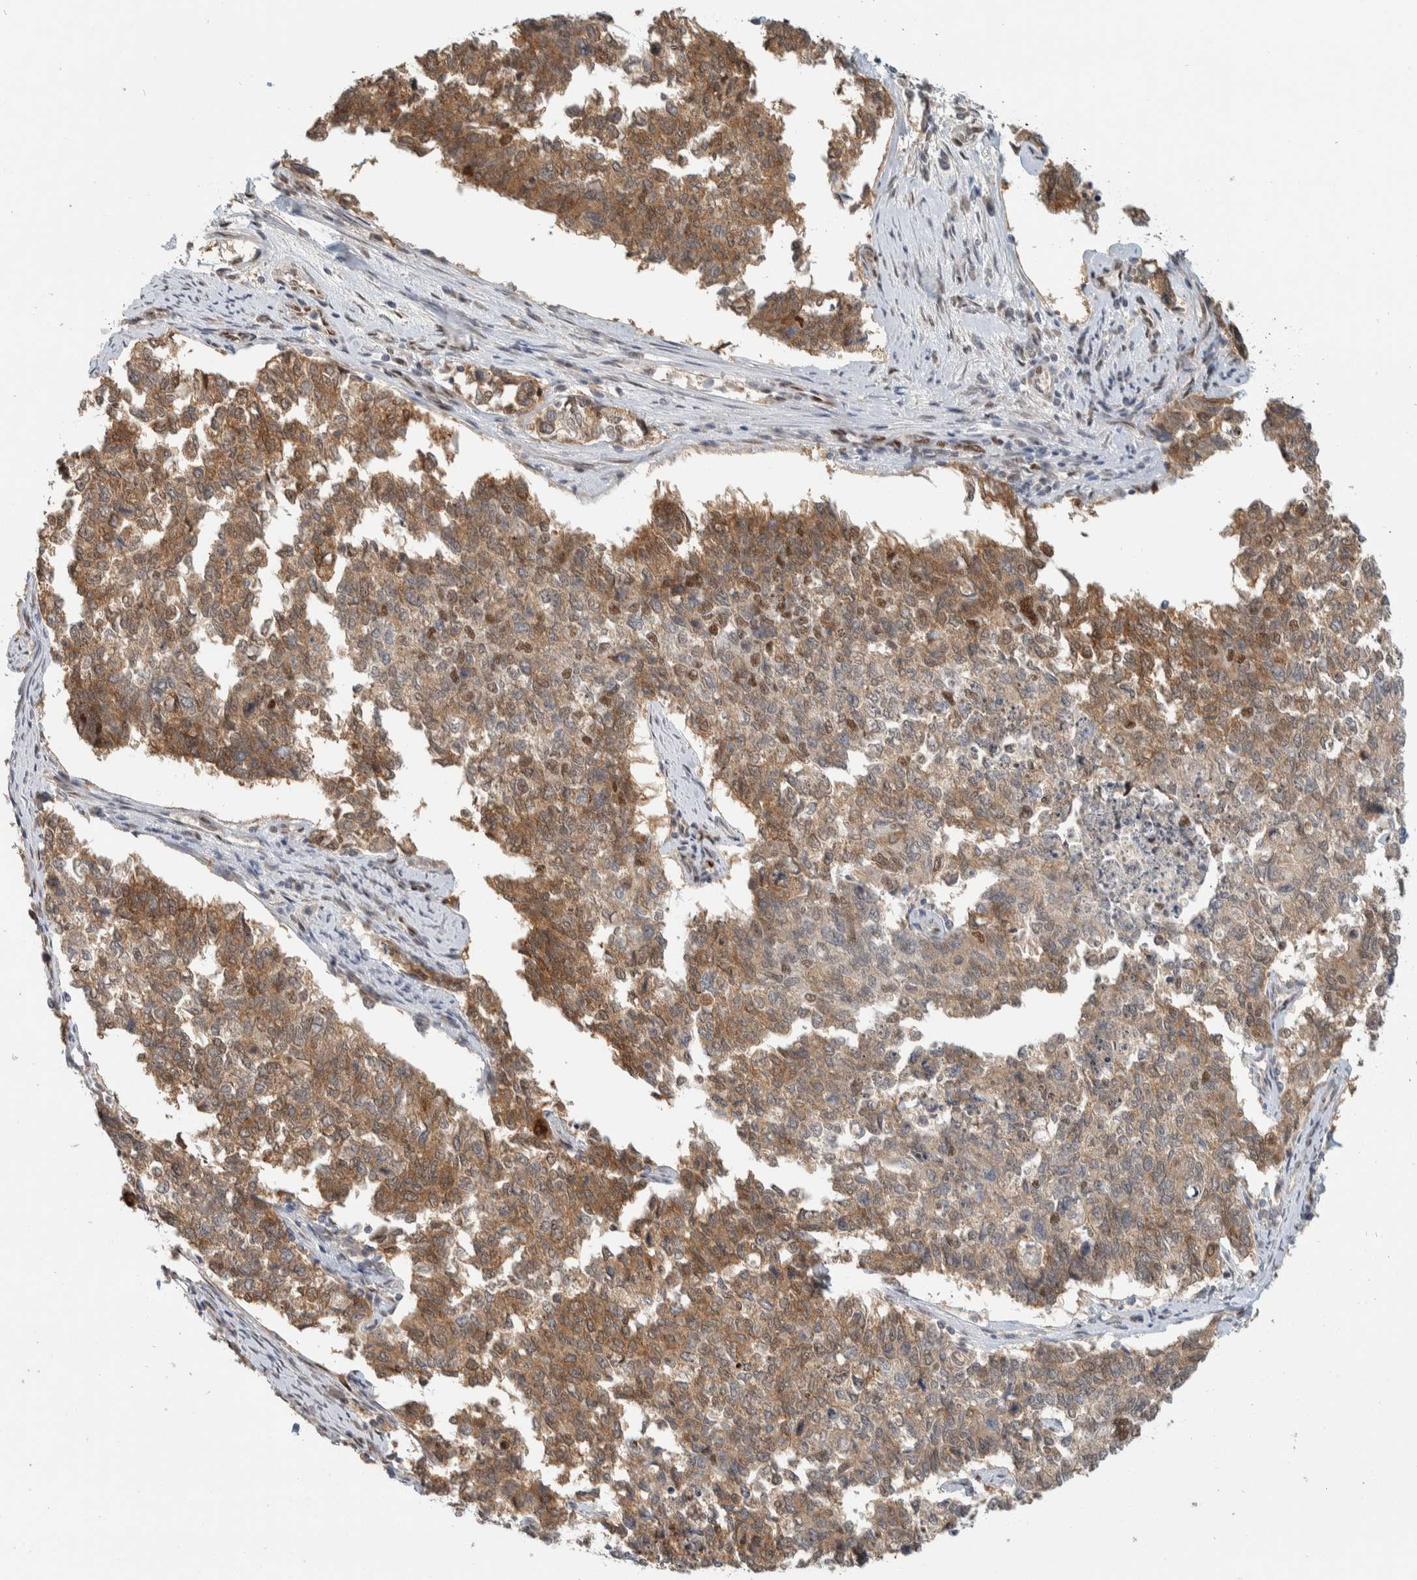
{"staining": {"intensity": "moderate", "quantity": ">75%", "location": "cytoplasmic/membranous,nuclear"}, "tissue": "cervical cancer", "cell_type": "Tumor cells", "image_type": "cancer", "snomed": [{"axis": "morphology", "description": "Squamous cell carcinoma, NOS"}, {"axis": "topography", "description": "Cervix"}], "caption": "DAB immunohistochemical staining of cervical squamous cell carcinoma displays moderate cytoplasmic/membranous and nuclear protein staining in approximately >75% of tumor cells.", "gene": "PUS7", "patient": {"sex": "female", "age": 63}}